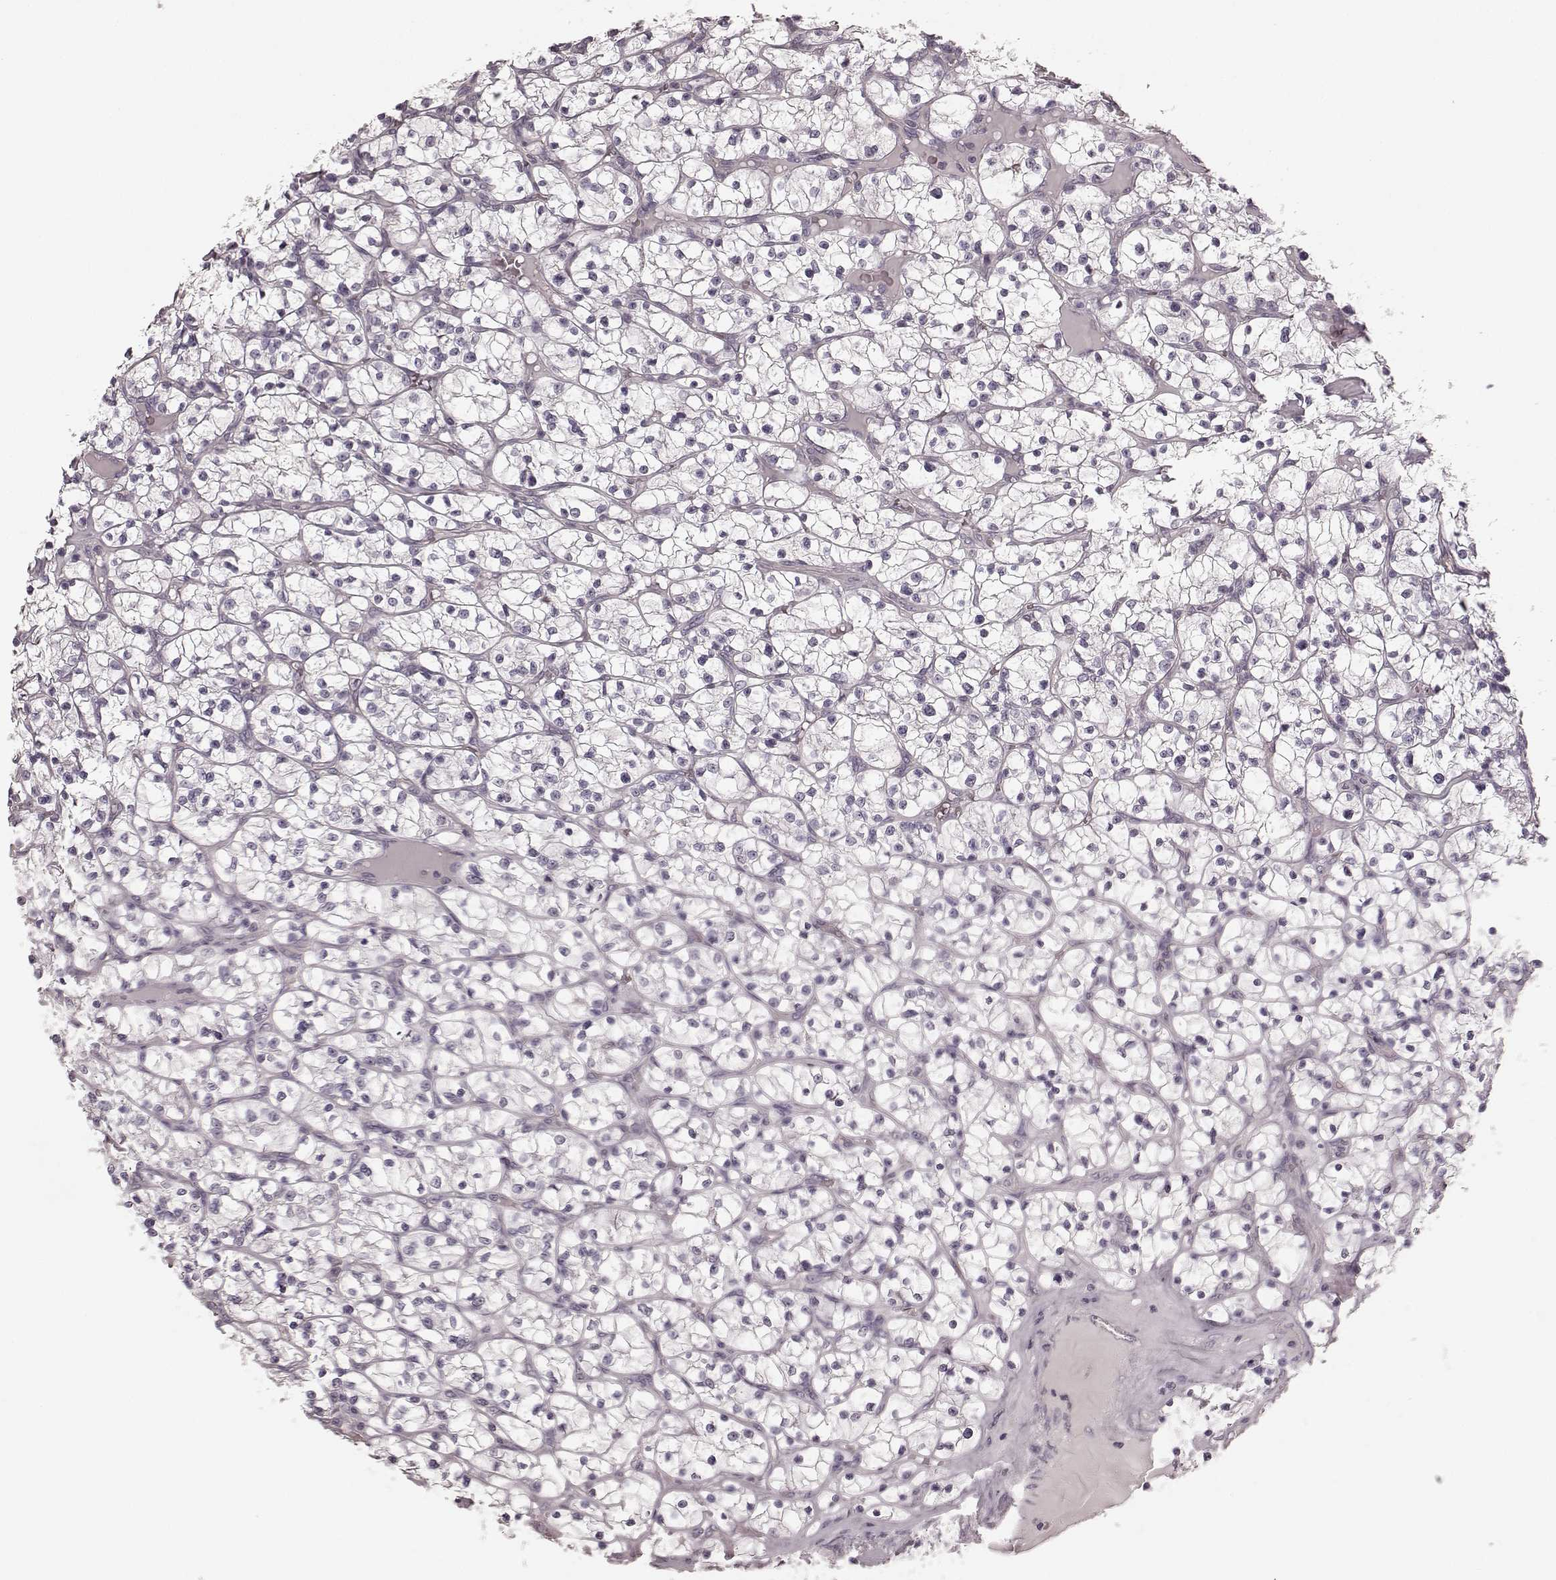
{"staining": {"intensity": "negative", "quantity": "none", "location": "none"}, "tissue": "renal cancer", "cell_type": "Tumor cells", "image_type": "cancer", "snomed": [{"axis": "morphology", "description": "Adenocarcinoma, NOS"}, {"axis": "topography", "description": "Kidney"}], "caption": "Tumor cells show no significant staining in renal cancer (adenocarcinoma).", "gene": "PRKCE", "patient": {"sex": "female", "age": 64}}